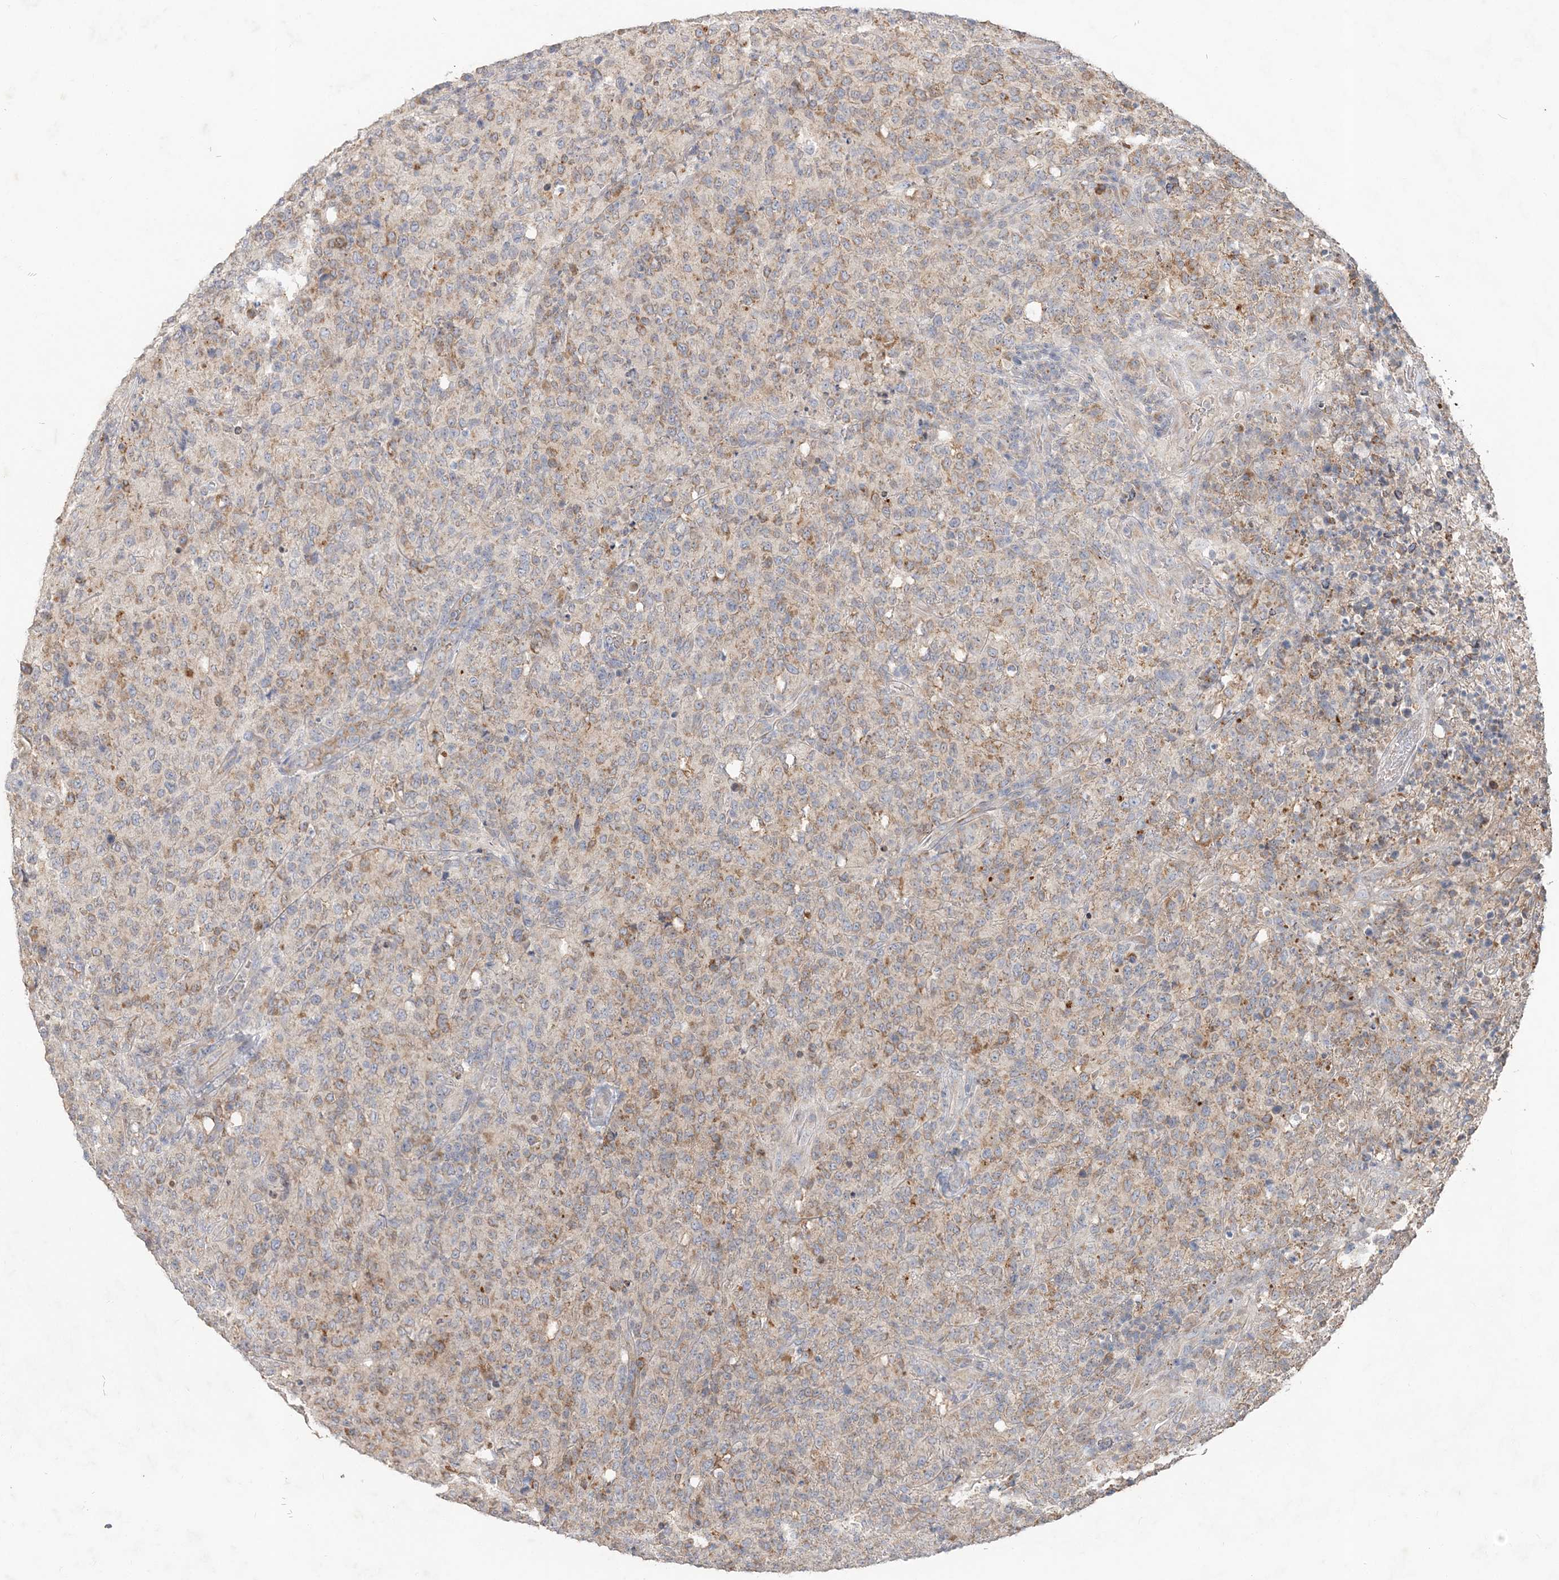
{"staining": {"intensity": "weak", "quantity": "<25%", "location": "cytoplasmic/membranous"}, "tissue": "lymphoma", "cell_type": "Tumor cells", "image_type": "cancer", "snomed": [{"axis": "morphology", "description": "Malignant lymphoma, non-Hodgkin's type, High grade"}, {"axis": "topography", "description": "Tonsil"}], "caption": "Immunohistochemistry (IHC) of human lymphoma displays no staining in tumor cells. (DAB (3,3'-diaminobenzidine) immunohistochemistry with hematoxylin counter stain).", "gene": "RAB14", "patient": {"sex": "female", "age": 36}}